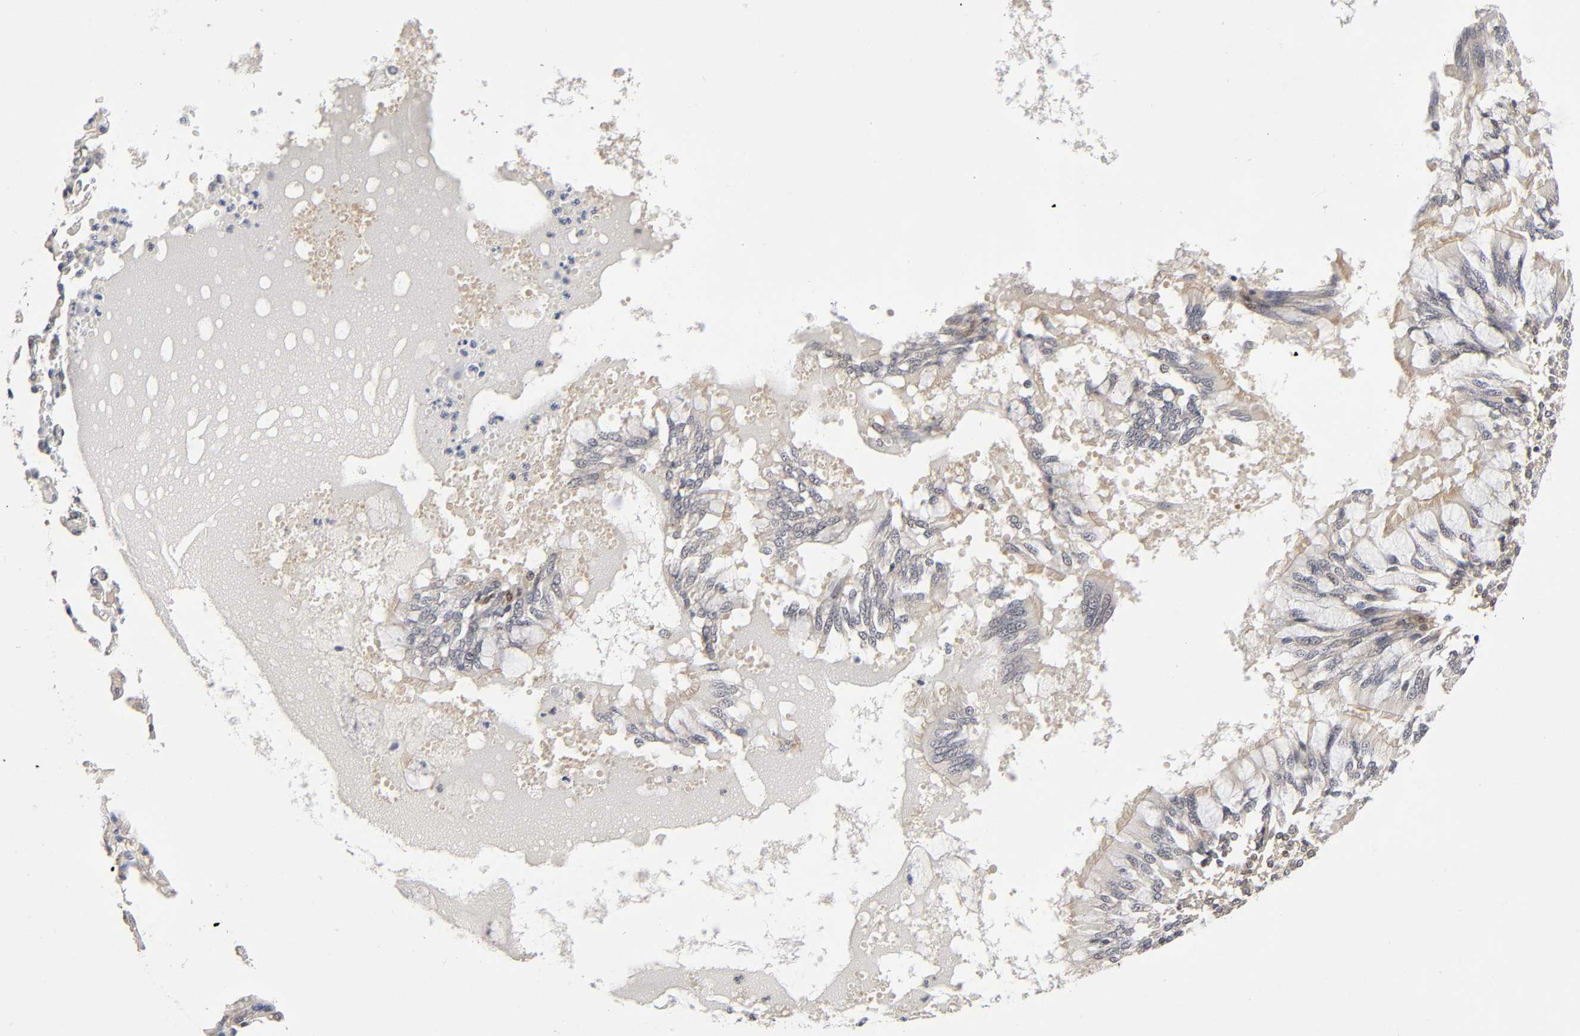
{"staining": {"intensity": "moderate", "quantity": "25%-75%", "location": "cytoplasmic/membranous"}, "tissue": "bronchus", "cell_type": "Respiratory epithelial cells", "image_type": "normal", "snomed": [{"axis": "morphology", "description": "Normal tissue, NOS"}, {"axis": "topography", "description": "Cartilage tissue"}, {"axis": "topography", "description": "Bronchus"}, {"axis": "topography", "description": "Lung"}, {"axis": "topography", "description": "Peripheral nerve tissue"}], "caption": "Immunohistochemistry (IHC) of benign bronchus reveals medium levels of moderate cytoplasmic/membranous staining in about 25%-75% of respiratory epithelial cells.", "gene": "PTEN", "patient": {"sex": "female", "age": 49}}